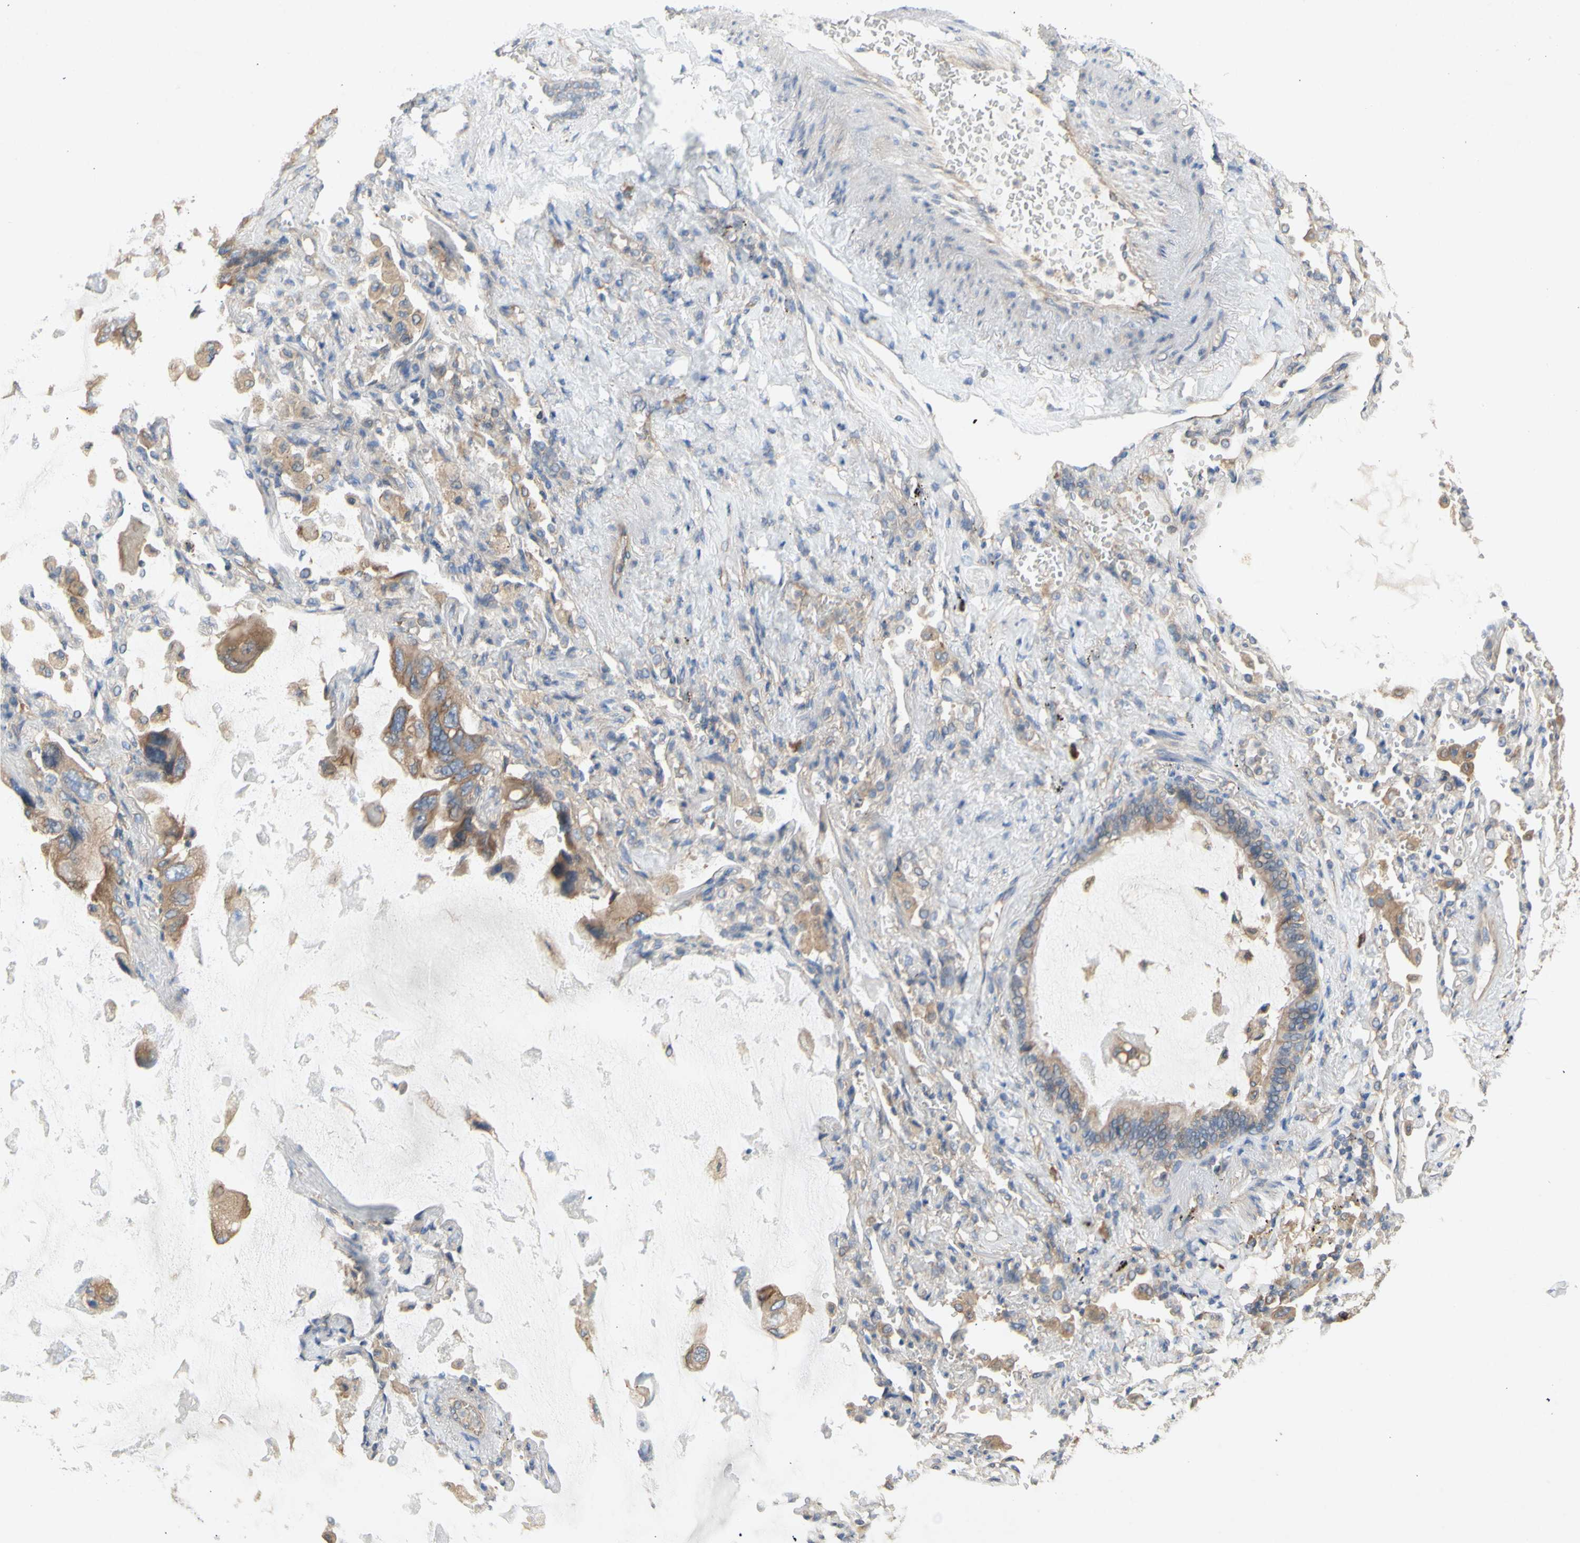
{"staining": {"intensity": "moderate", "quantity": ">75%", "location": "cytoplasmic/membranous"}, "tissue": "lung cancer", "cell_type": "Tumor cells", "image_type": "cancer", "snomed": [{"axis": "morphology", "description": "Squamous cell carcinoma, NOS"}, {"axis": "topography", "description": "Lung"}], "caption": "IHC of lung cancer reveals medium levels of moderate cytoplasmic/membranous expression in about >75% of tumor cells.", "gene": "KLC1", "patient": {"sex": "female", "age": 73}}